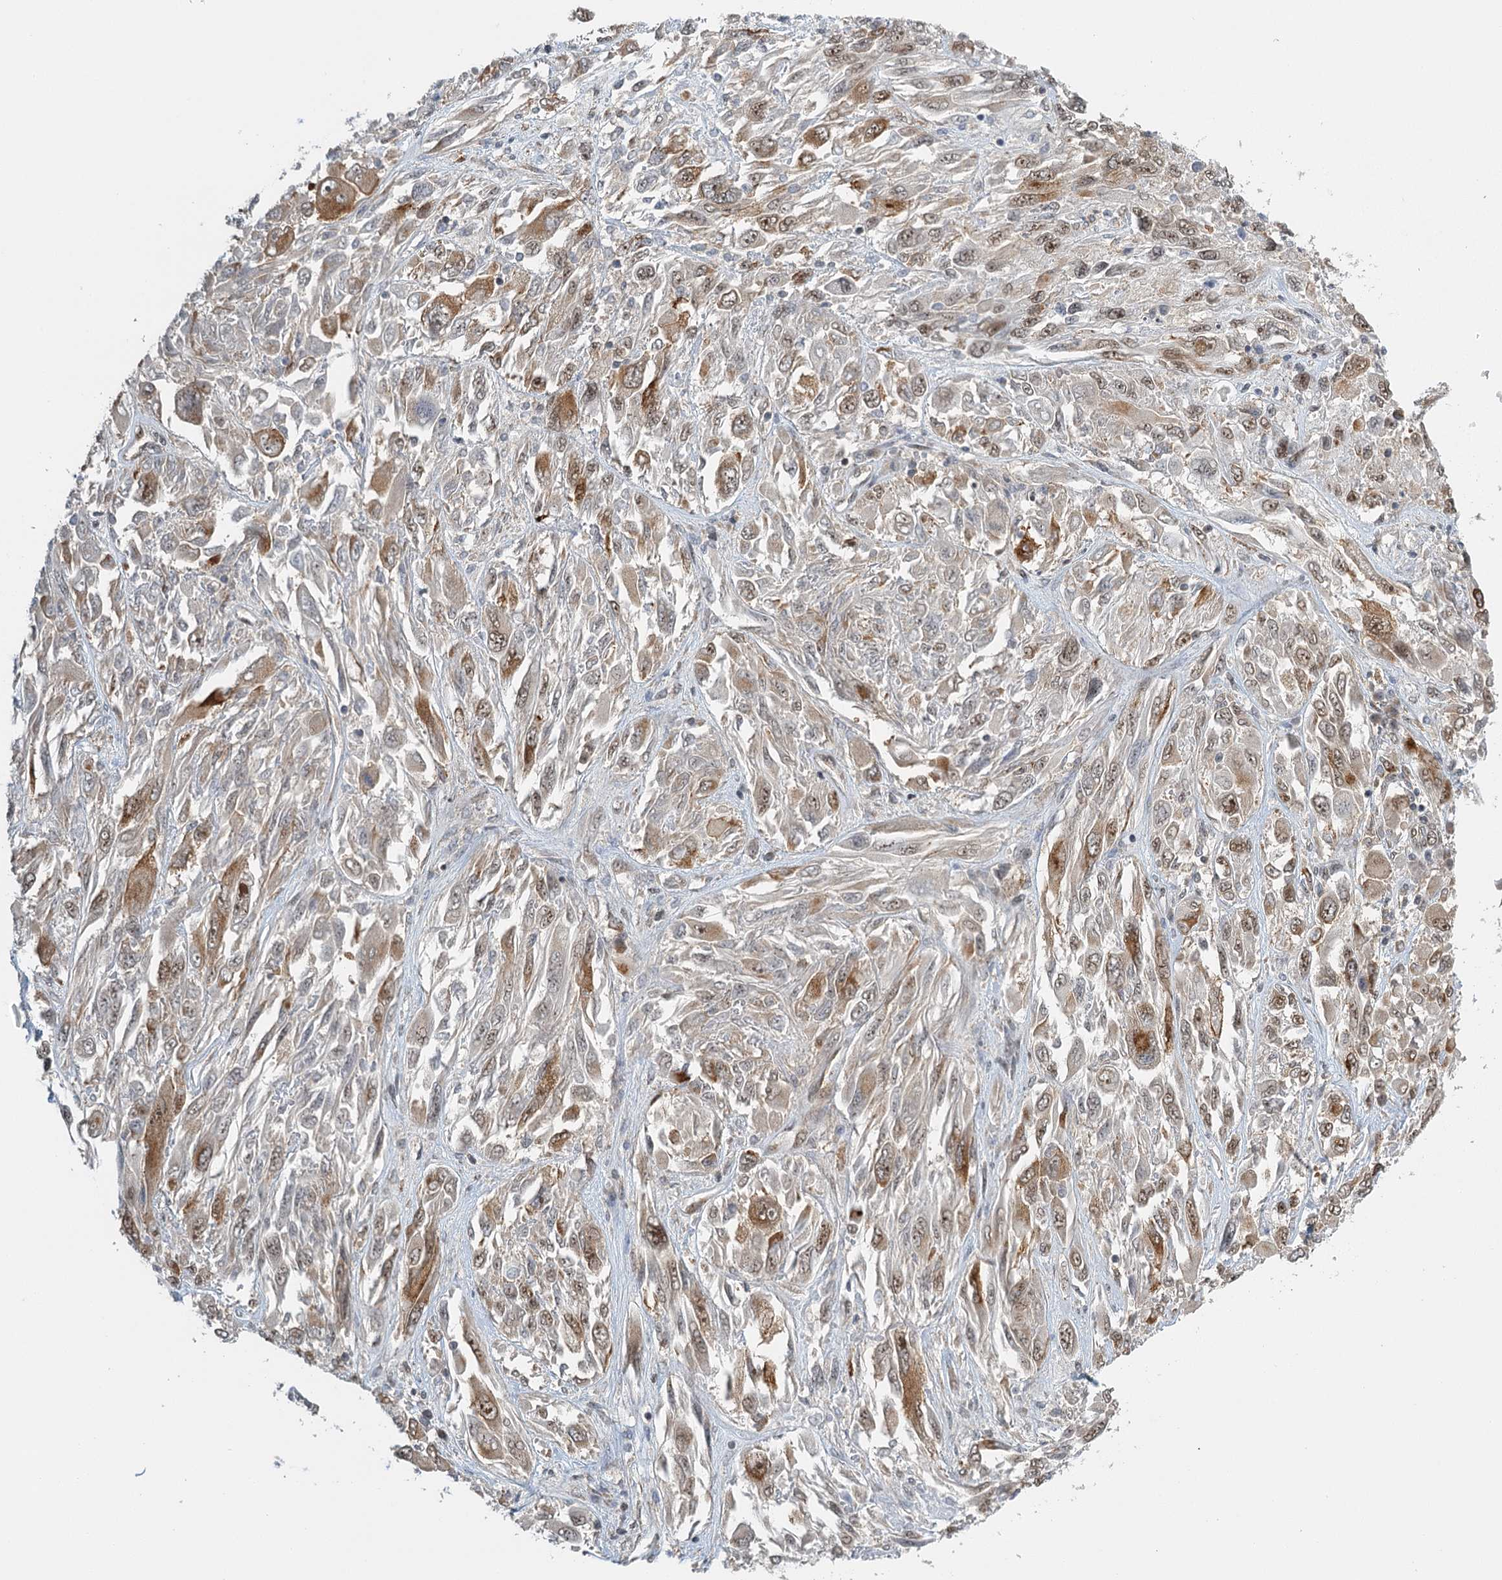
{"staining": {"intensity": "moderate", "quantity": "25%-75%", "location": "cytoplasmic/membranous,nuclear"}, "tissue": "melanoma", "cell_type": "Tumor cells", "image_type": "cancer", "snomed": [{"axis": "morphology", "description": "Malignant melanoma, NOS"}, {"axis": "topography", "description": "Skin"}], "caption": "Immunohistochemistry (IHC) of human malignant melanoma shows medium levels of moderate cytoplasmic/membranous and nuclear expression in about 25%-75% of tumor cells.", "gene": "TREX1", "patient": {"sex": "female", "age": 91}}